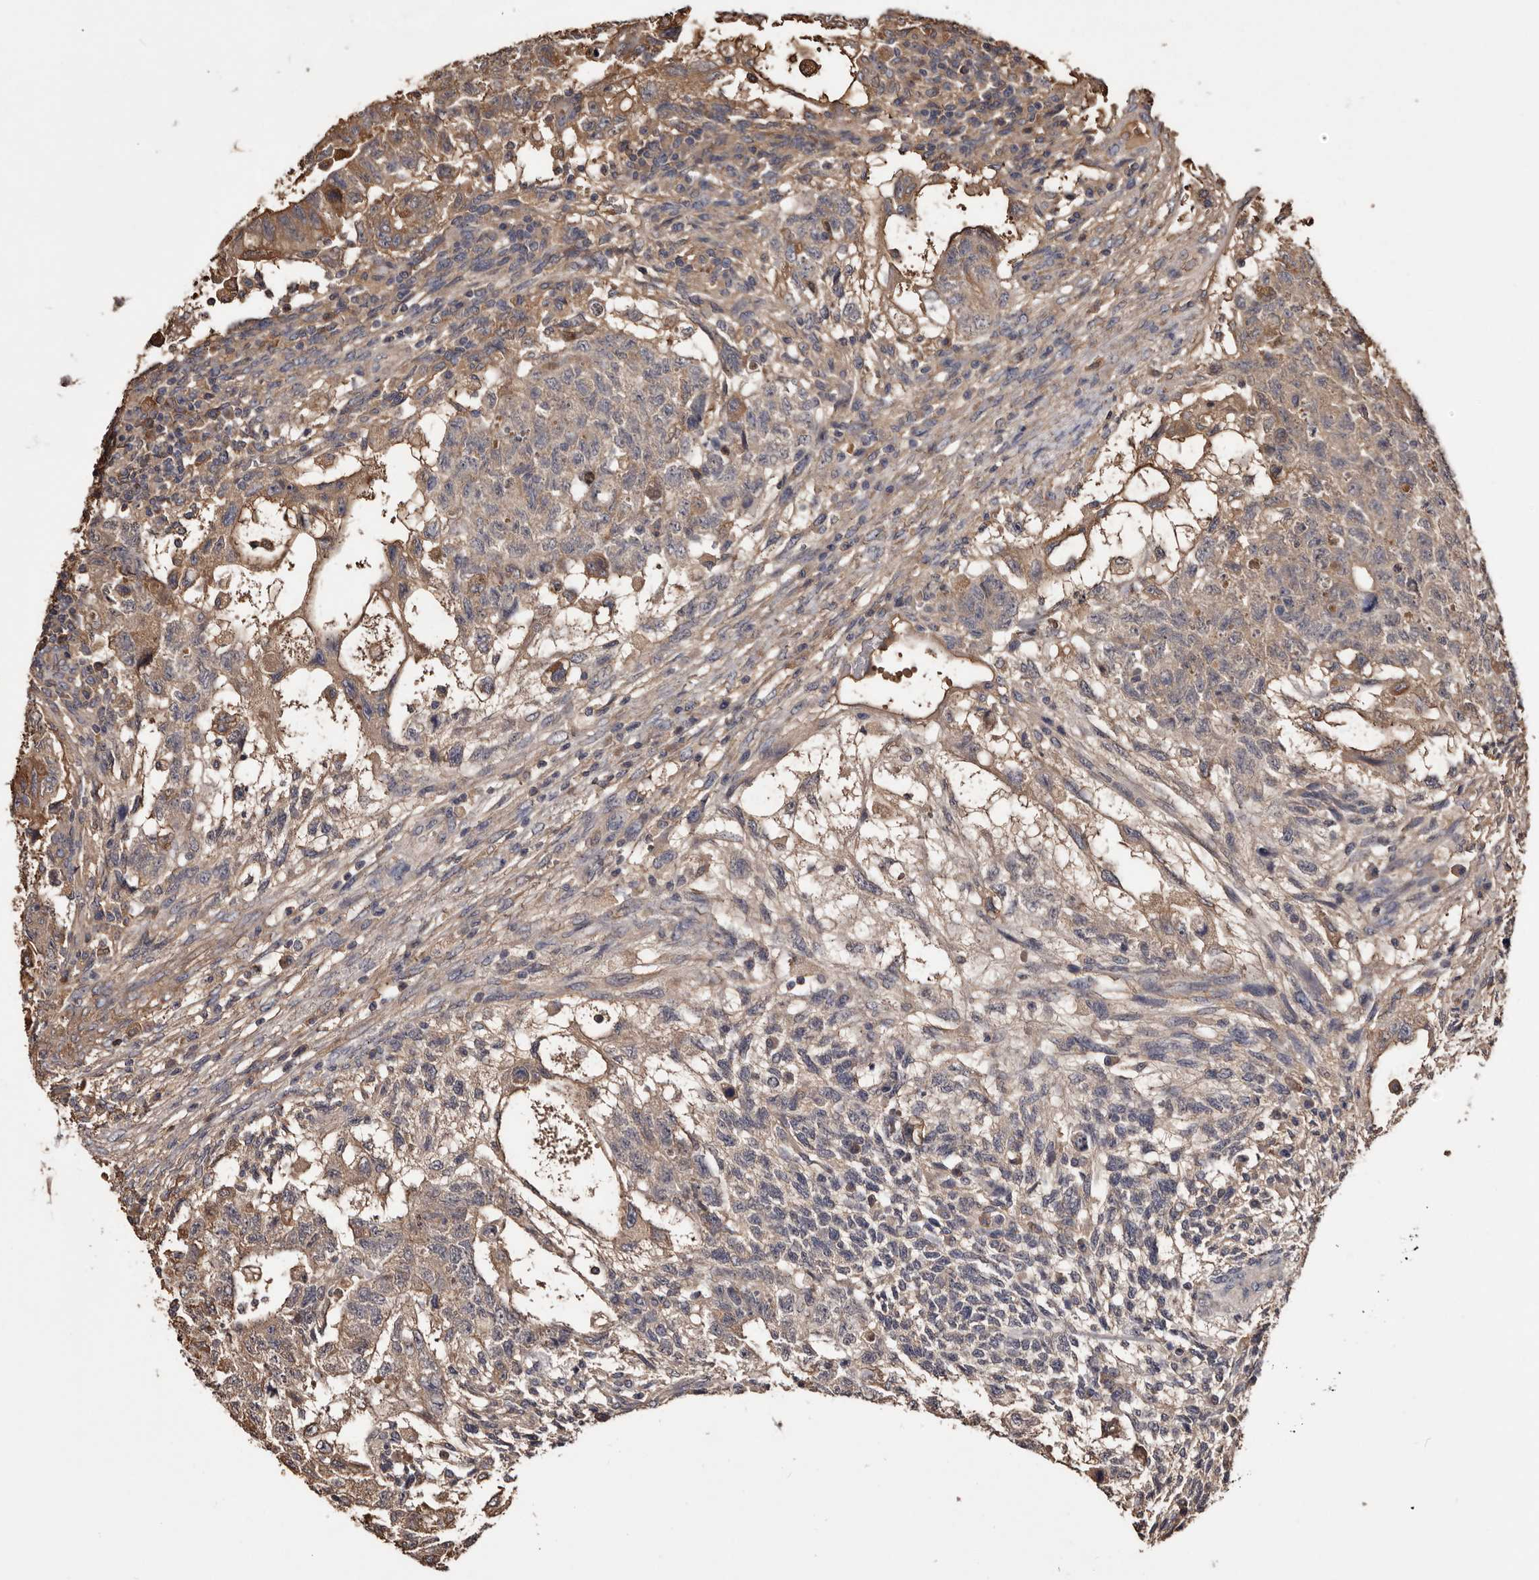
{"staining": {"intensity": "weak", "quantity": "25%-75%", "location": "cytoplasmic/membranous"}, "tissue": "testis cancer", "cell_type": "Tumor cells", "image_type": "cancer", "snomed": [{"axis": "morphology", "description": "Normal tissue, NOS"}, {"axis": "morphology", "description": "Carcinoma, Embryonal, NOS"}, {"axis": "topography", "description": "Testis"}], "caption": "A brown stain highlights weak cytoplasmic/membranous expression of a protein in human testis cancer (embryonal carcinoma) tumor cells.", "gene": "CYP1B1", "patient": {"sex": "male", "age": 36}}